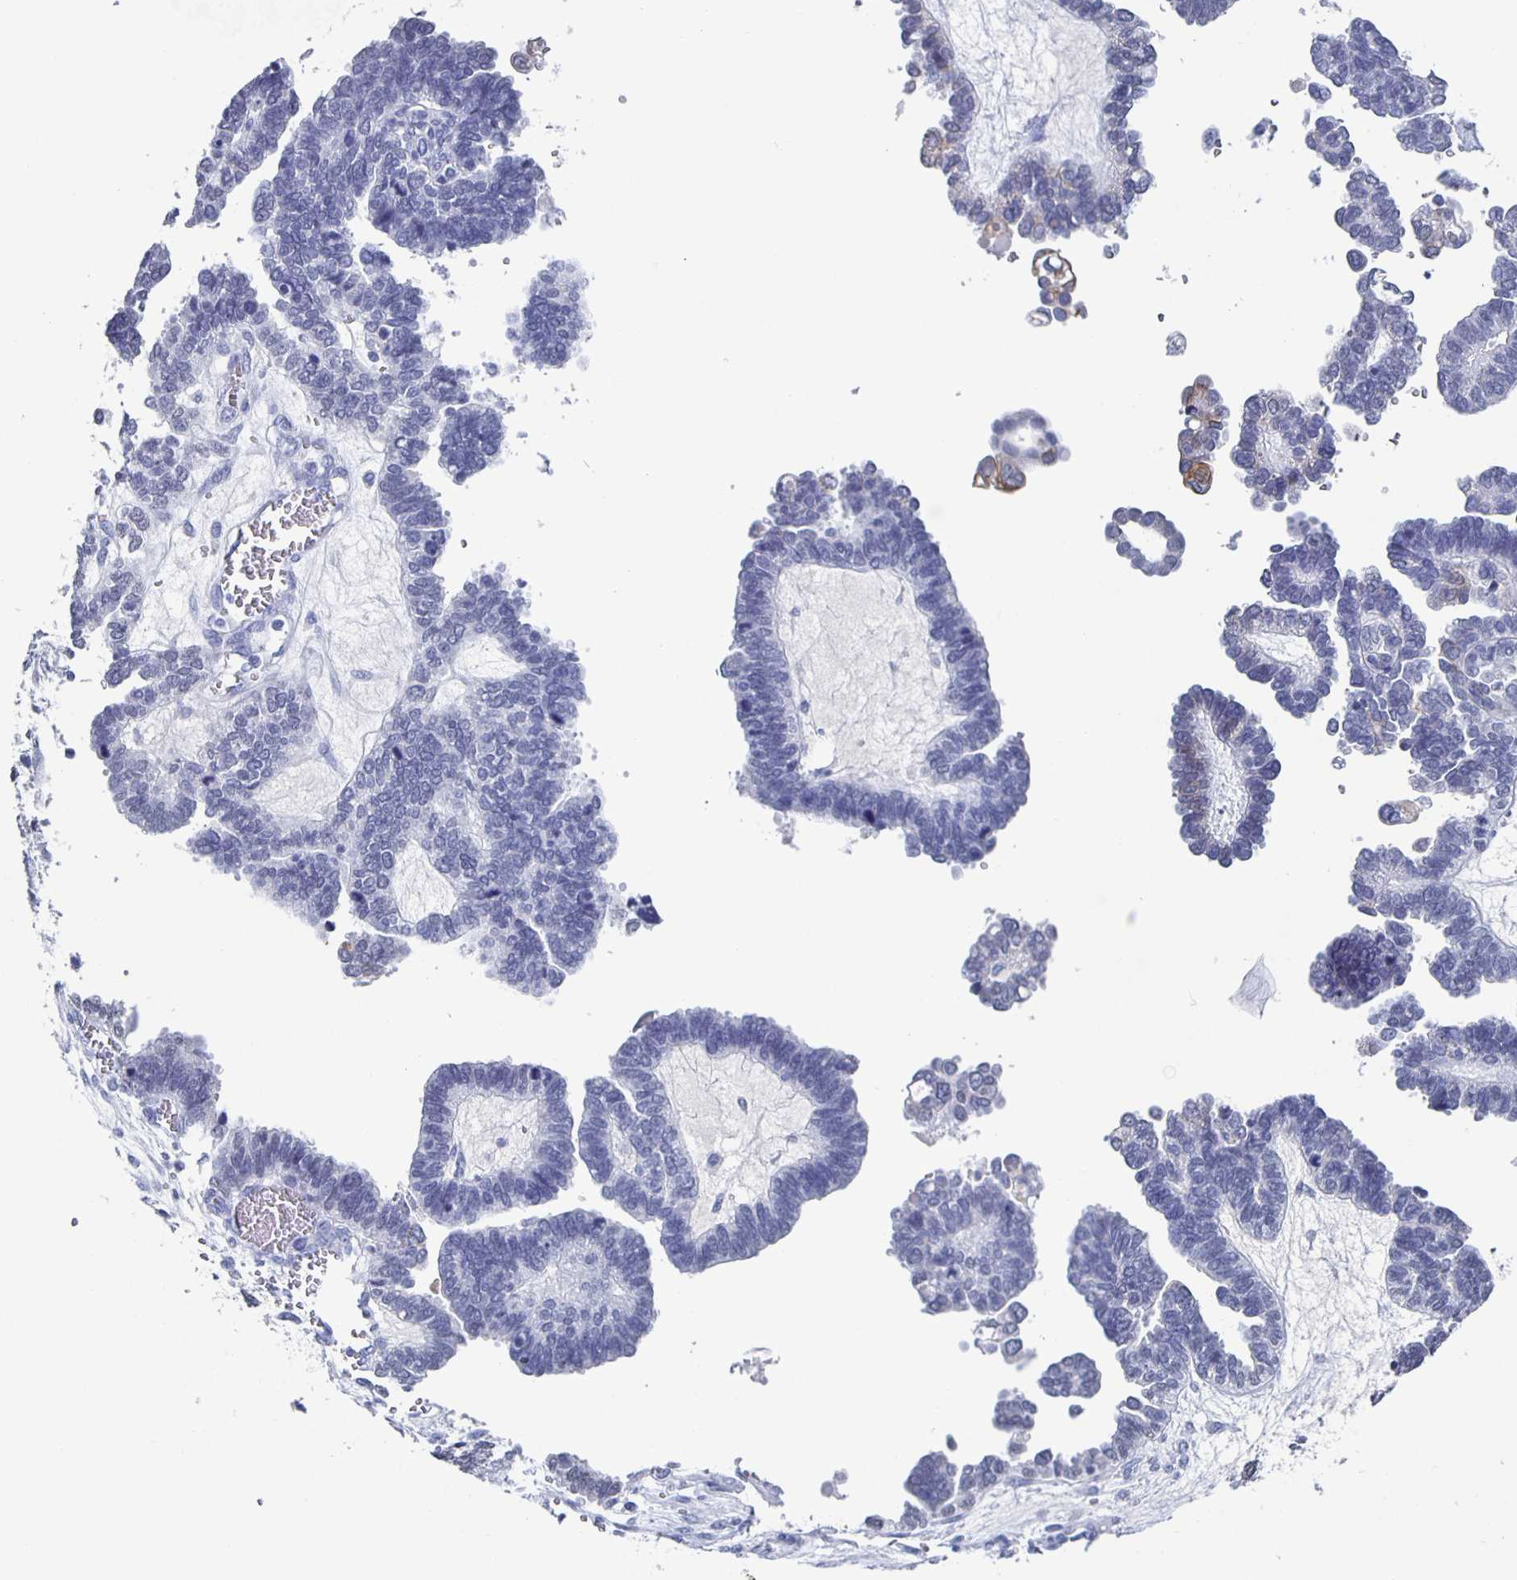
{"staining": {"intensity": "negative", "quantity": "none", "location": "none"}, "tissue": "ovarian cancer", "cell_type": "Tumor cells", "image_type": "cancer", "snomed": [{"axis": "morphology", "description": "Cystadenocarcinoma, serous, NOS"}, {"axis": "topography", "description": "Ovary"}], "caption": "The immunohistochemistry (IHC) histopathology image has no significant expression in tumor cells of ovarian serous cystadenocarcinoma tissue.", "gene": "CCDC17", "patient": {"sex": "female", "age": 51}}